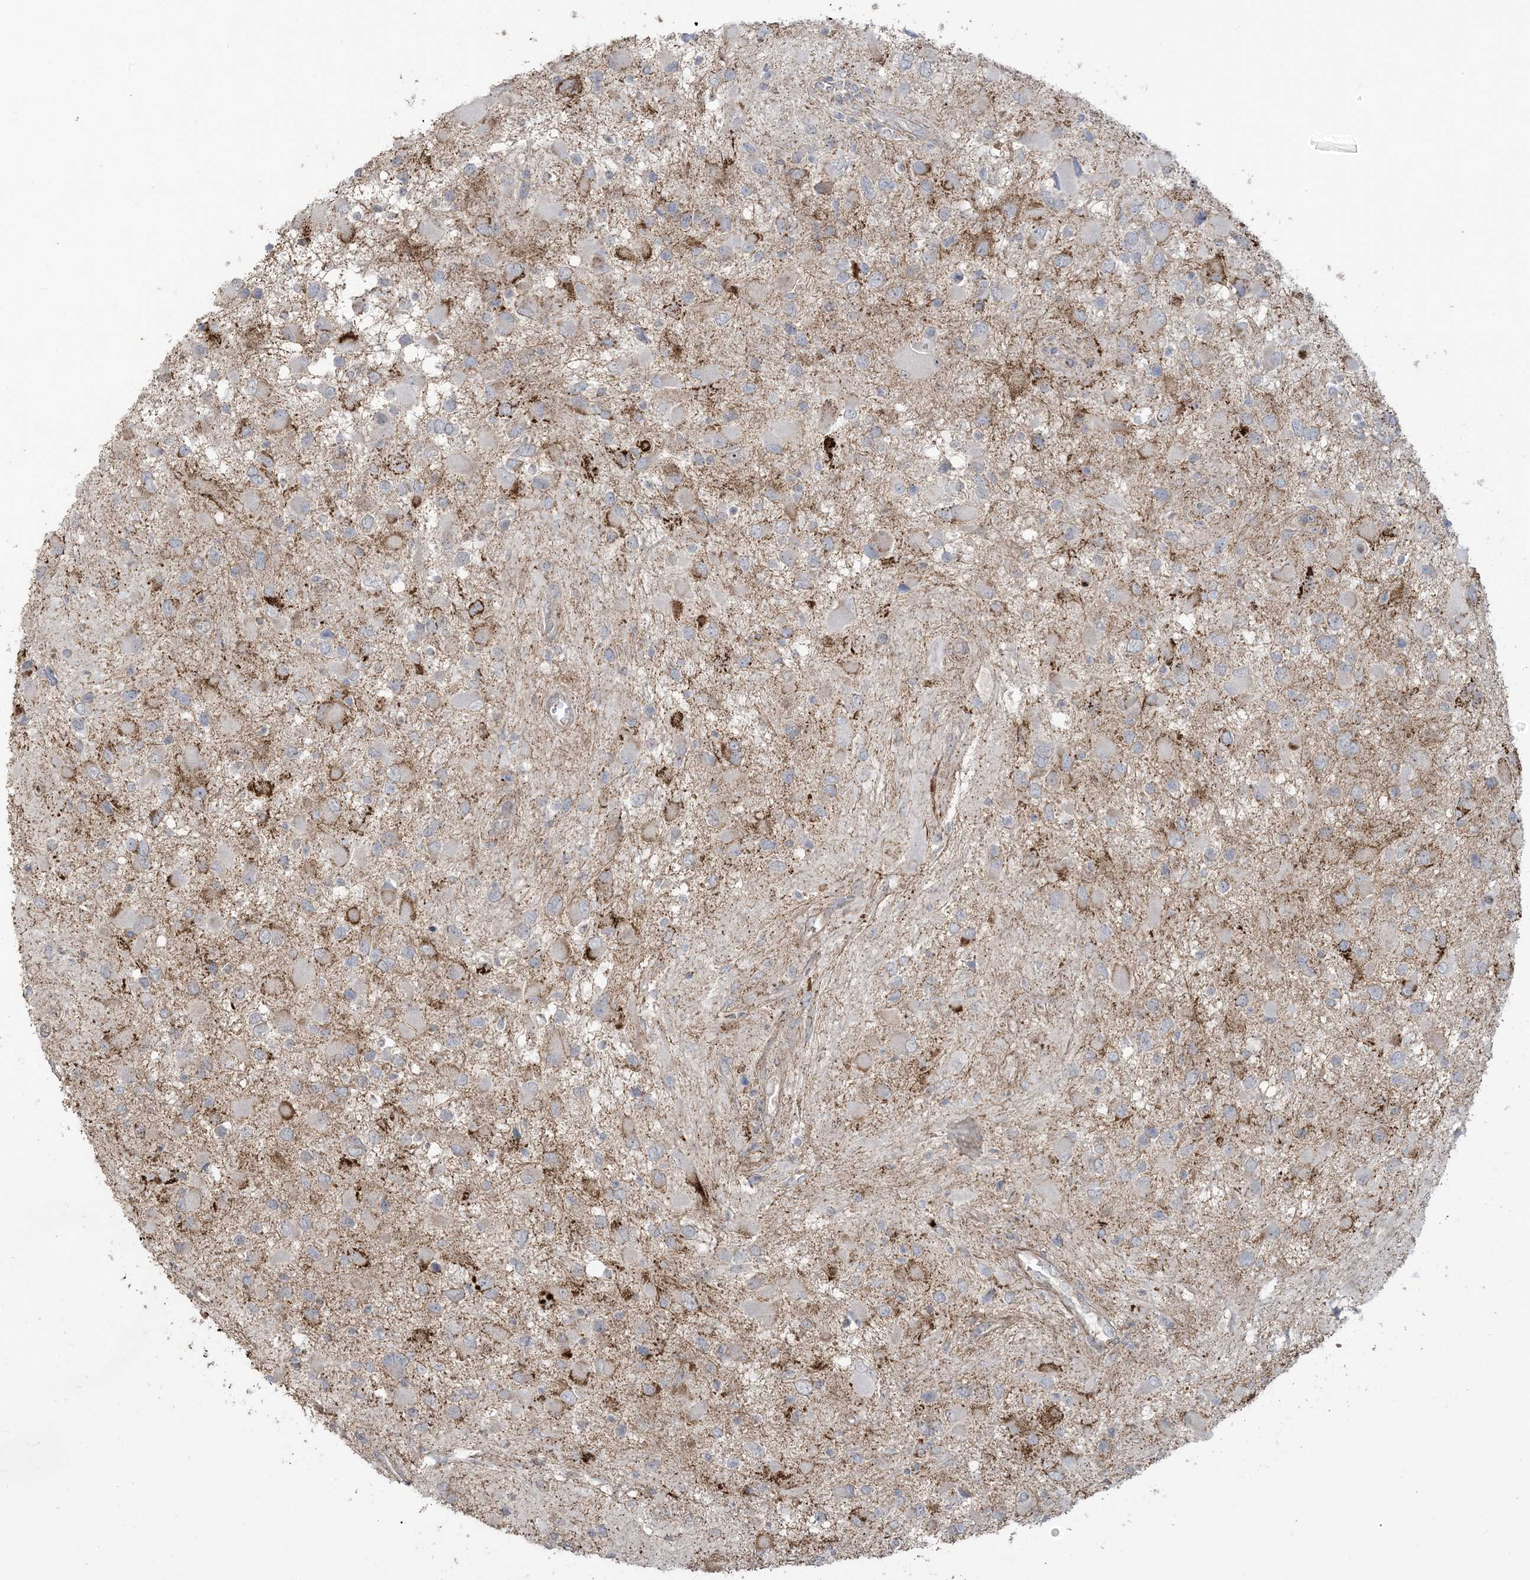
{"staining": {"intensity": "moderate", "quantity": "<25%", "location": "cytoplasmic/membranous"}, "tissue": "glioma", "cell_type": "Tumor cells", "image_type": "cancer", "snomed": [{"axis": "morphology", "description": "Glioma, malignant, High grade"}, {"axis": "topography", "description": "Brain"}], "caption": "Tumor cells show low levels of moderate cytoplasmic/membranous expression in about <25% of cells in human glioma.", "gene": "KLHL18", "patient": {"sex": "male", "age": 53}}